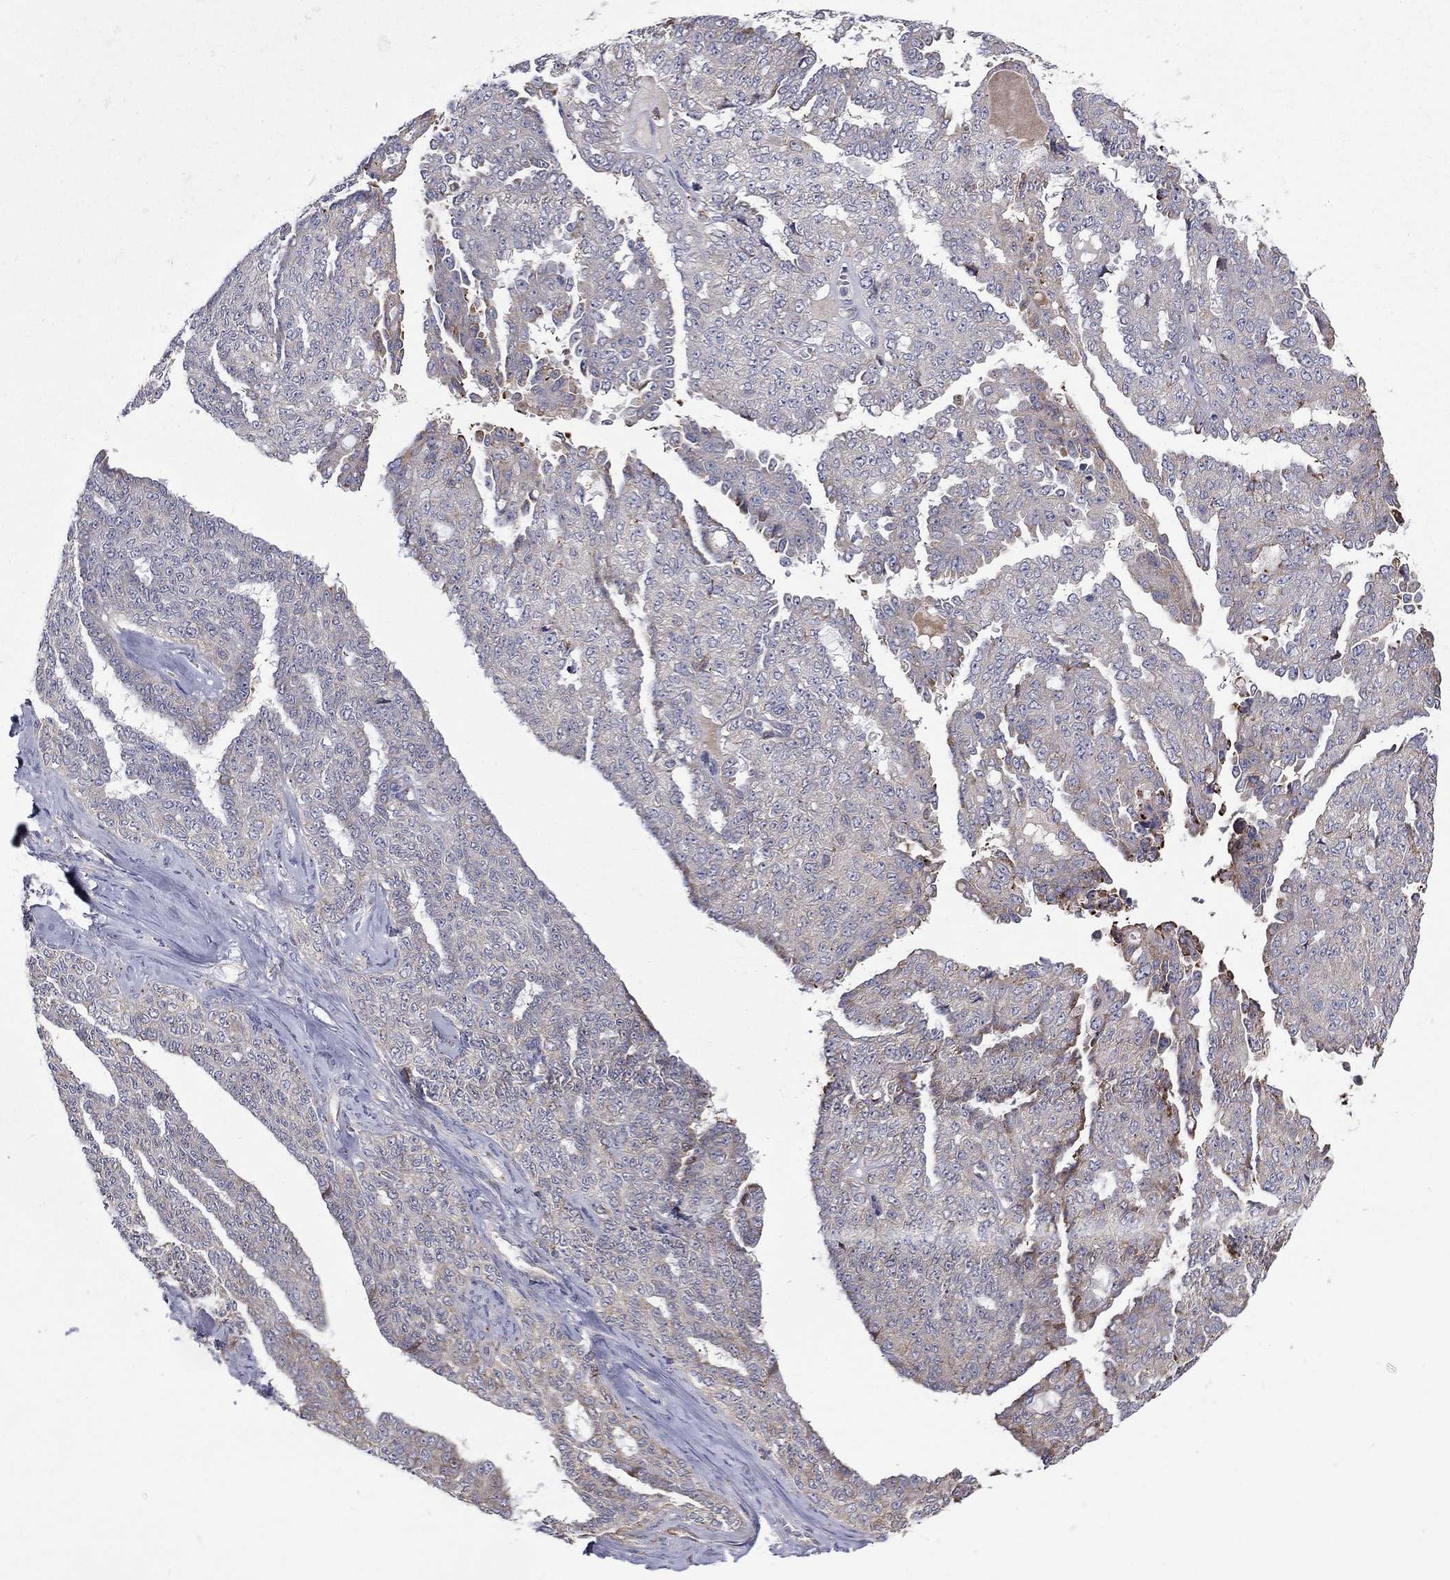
{"staining": {"intensity": "moderate", "quantity": "<25%", "location": "cytoplasmic/membranous"}, "tissue": "ovarian cancer", "cell_type": "Tumor cells", "image_type": "cancer", "snomed": [{"axis": "morphology", "description": "Cystadenocarcinoma, serous, NOS"}, {"axis": "topography", "description": "Ovary"}], "caption": "Approximately <25% of tumor cells in human ovarian cancer (serous cystadenocarcinoma) demonstrate moderate cytoplasmic/membranous protein positivity as visualized by brown immunohistochemical staining.", "gene": "ASNS", "patient": {"sex": "female", "age": 71}}